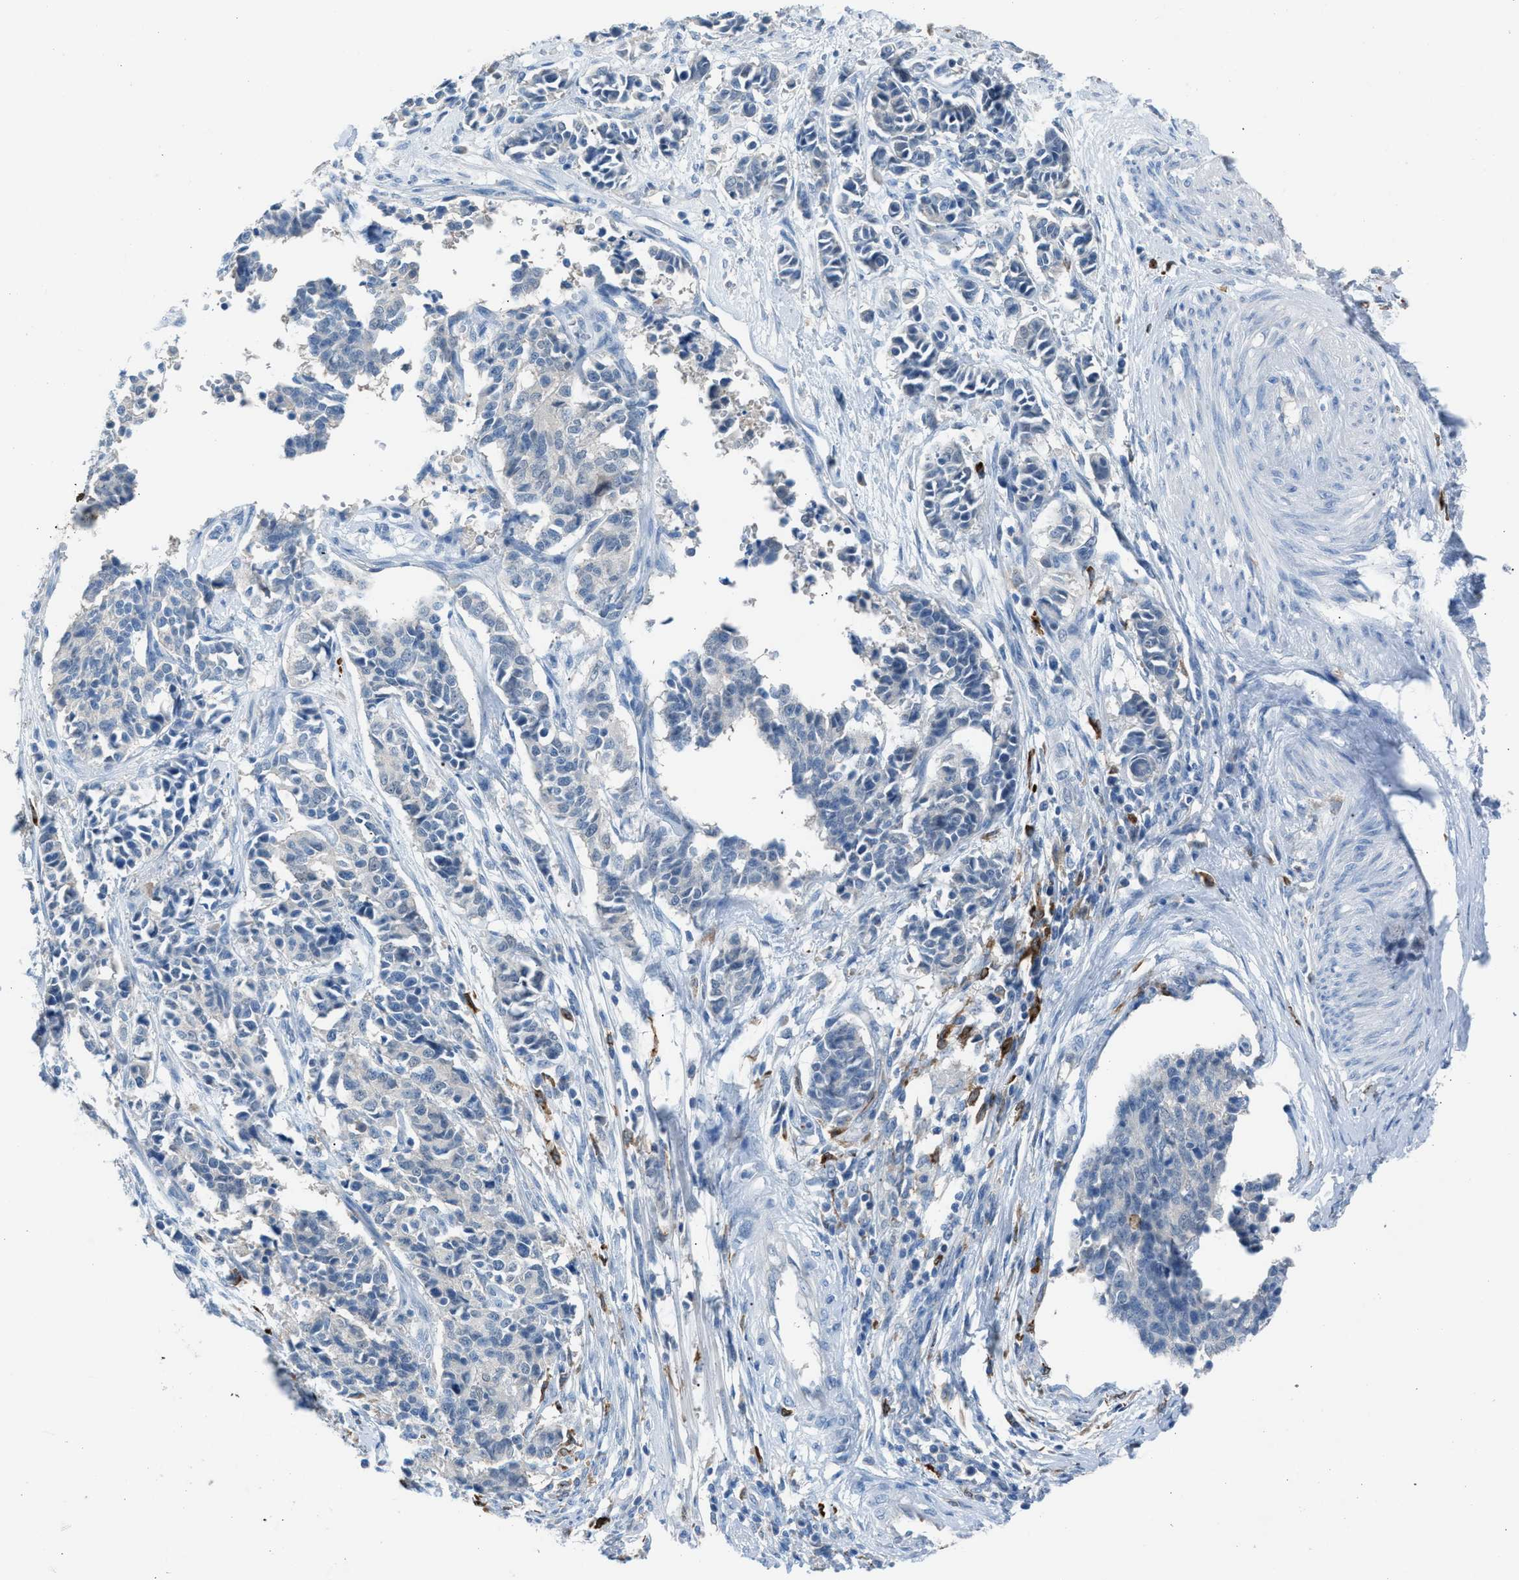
{"staining": {"intensity": "negative", "quantity": "none", "location": "none"}, "tissue": "cervical cancer", "cell_type": "Tumor cells", "image_type": "cancer", "snomed": [{"axis": "morphology", "description": "Normal tissue, NOS"}, {"axis": "morphology", "description": "Squamous cell carcinoma, NOS"}, {"axis": "topography", "description": "Cervix"}], "caption": "Tumor cells are negative for brown protein staining in cervical cancer. (Stains: DAB immunohistochemistry with hematoxylin counter stain, Microscopy: brightfield microscopy at high magnification).", "gene": "CLEC10A", "patient": {"sex": "female", "age": 35}}